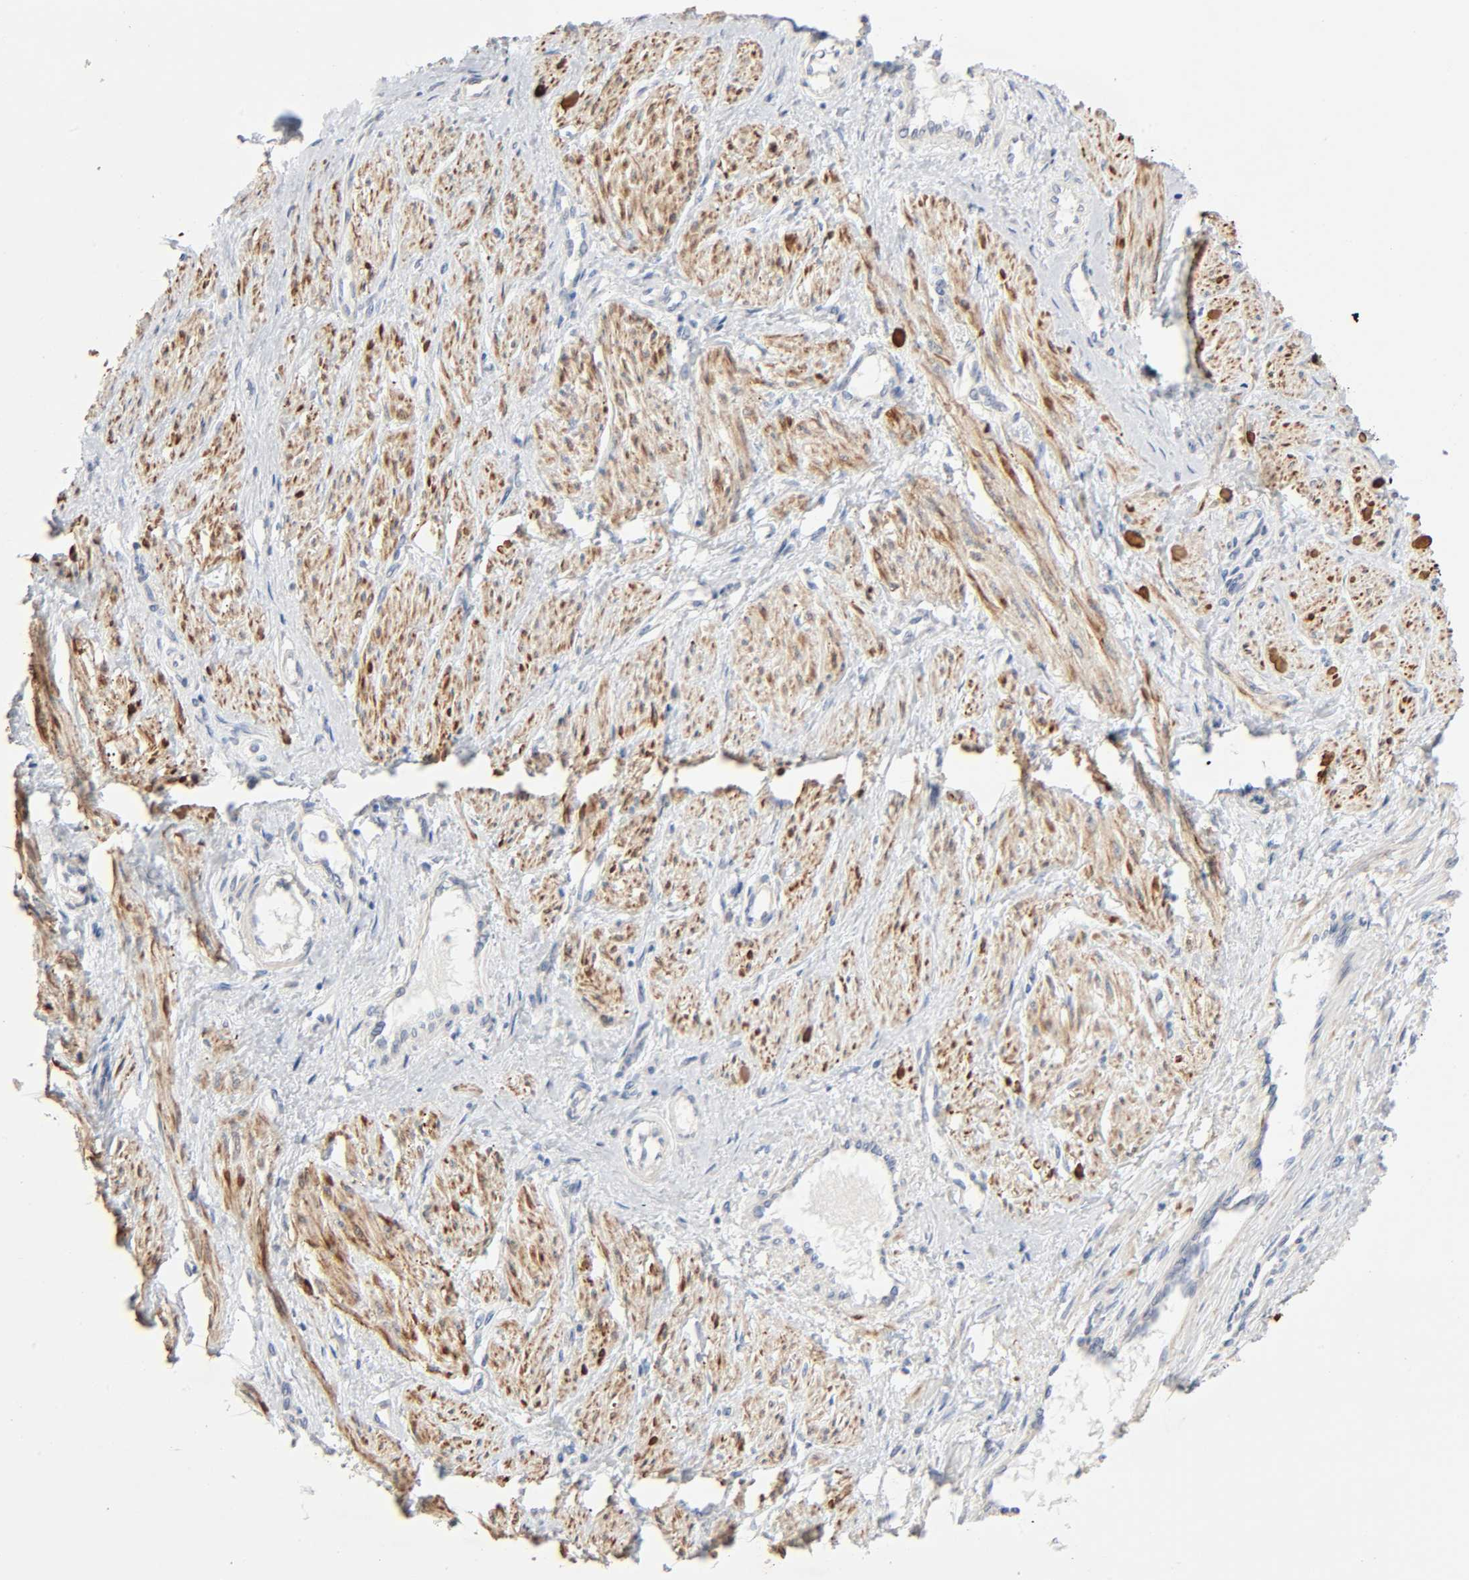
{"staining": {"intensity": "moderate", "quantity": ">75%", "location": "cytoplasmic/membranous"}, "tissue": "smooth muscle", "cell_type": "Smooth muscle cells", "image_type": "normal", "snomed": [{"axis": "morphology", "description": "Normal tissue, NOS"}, {"axis": "topography", "description": "Smooth muscle"}, {"axis": "topography", "description": "Uterus"}], "caption": "Moderate cytoplasmic/membranous protein staining is present in approximately >75% of smooth muscle cells in smooth muscle.", "gene": "SYT16", "patient": {"sex": "female", "age": 39}}